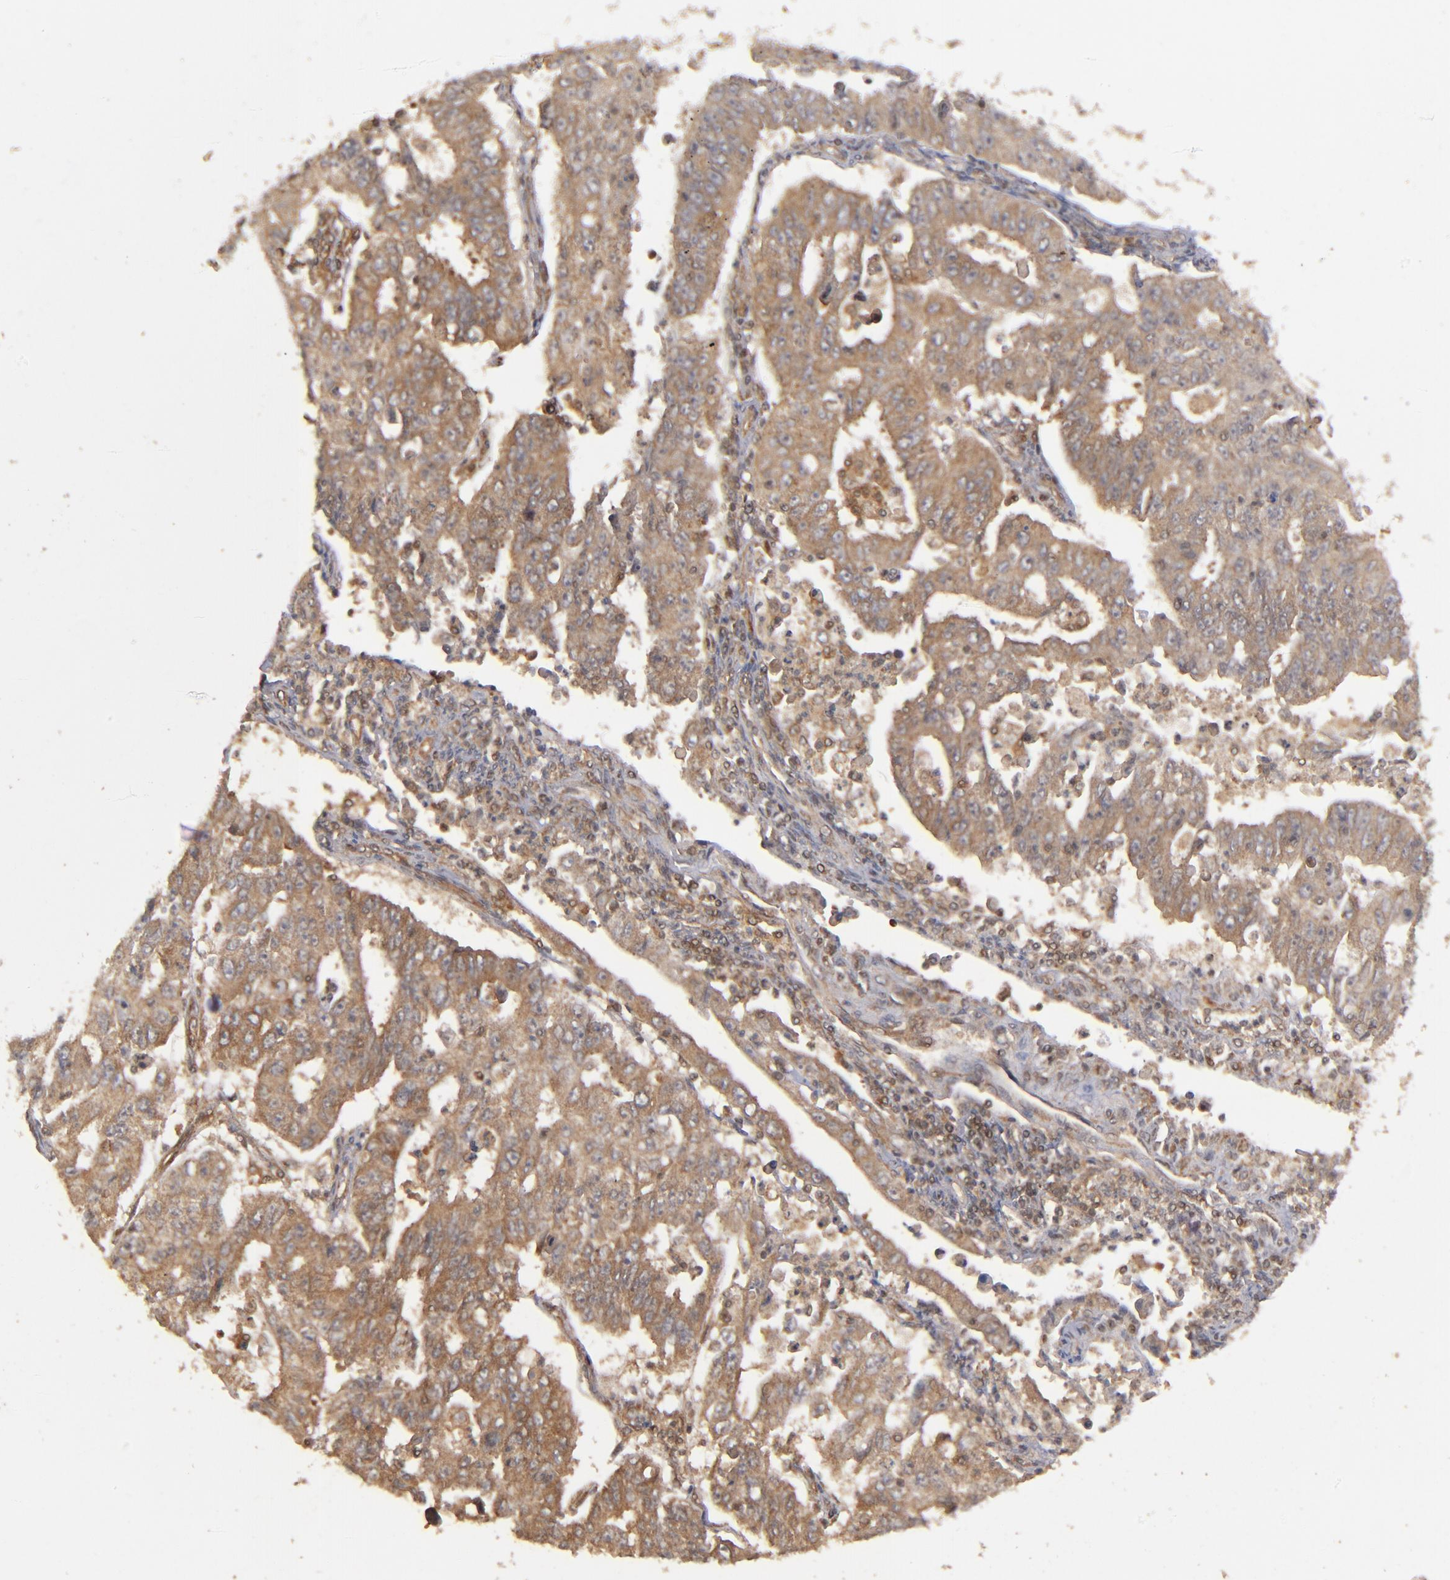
{"staining": {"intensity": "moderate", "quantity": ">75%", "location": "cytoplasmic/membranous"}, "tissue": "endometrial cancer", "cell_type": "Tumor cells", "image_type": "cancer", "snomed": [{"axis": "morphology", "description": "Adenocarcinoma, NOS"}, {"axis": "topography", "description": "Endometrium"}], "caption": "Protein analysis of endometrial cancer tissue demonstrates moderate cytoplasmic/membranous staining in about >75% of tumor cells. The protein is shown in brown color, while the nuclei are stained blue.", "gene": "BDKRB1", "patient": {"sex": "female", "age": 42}}